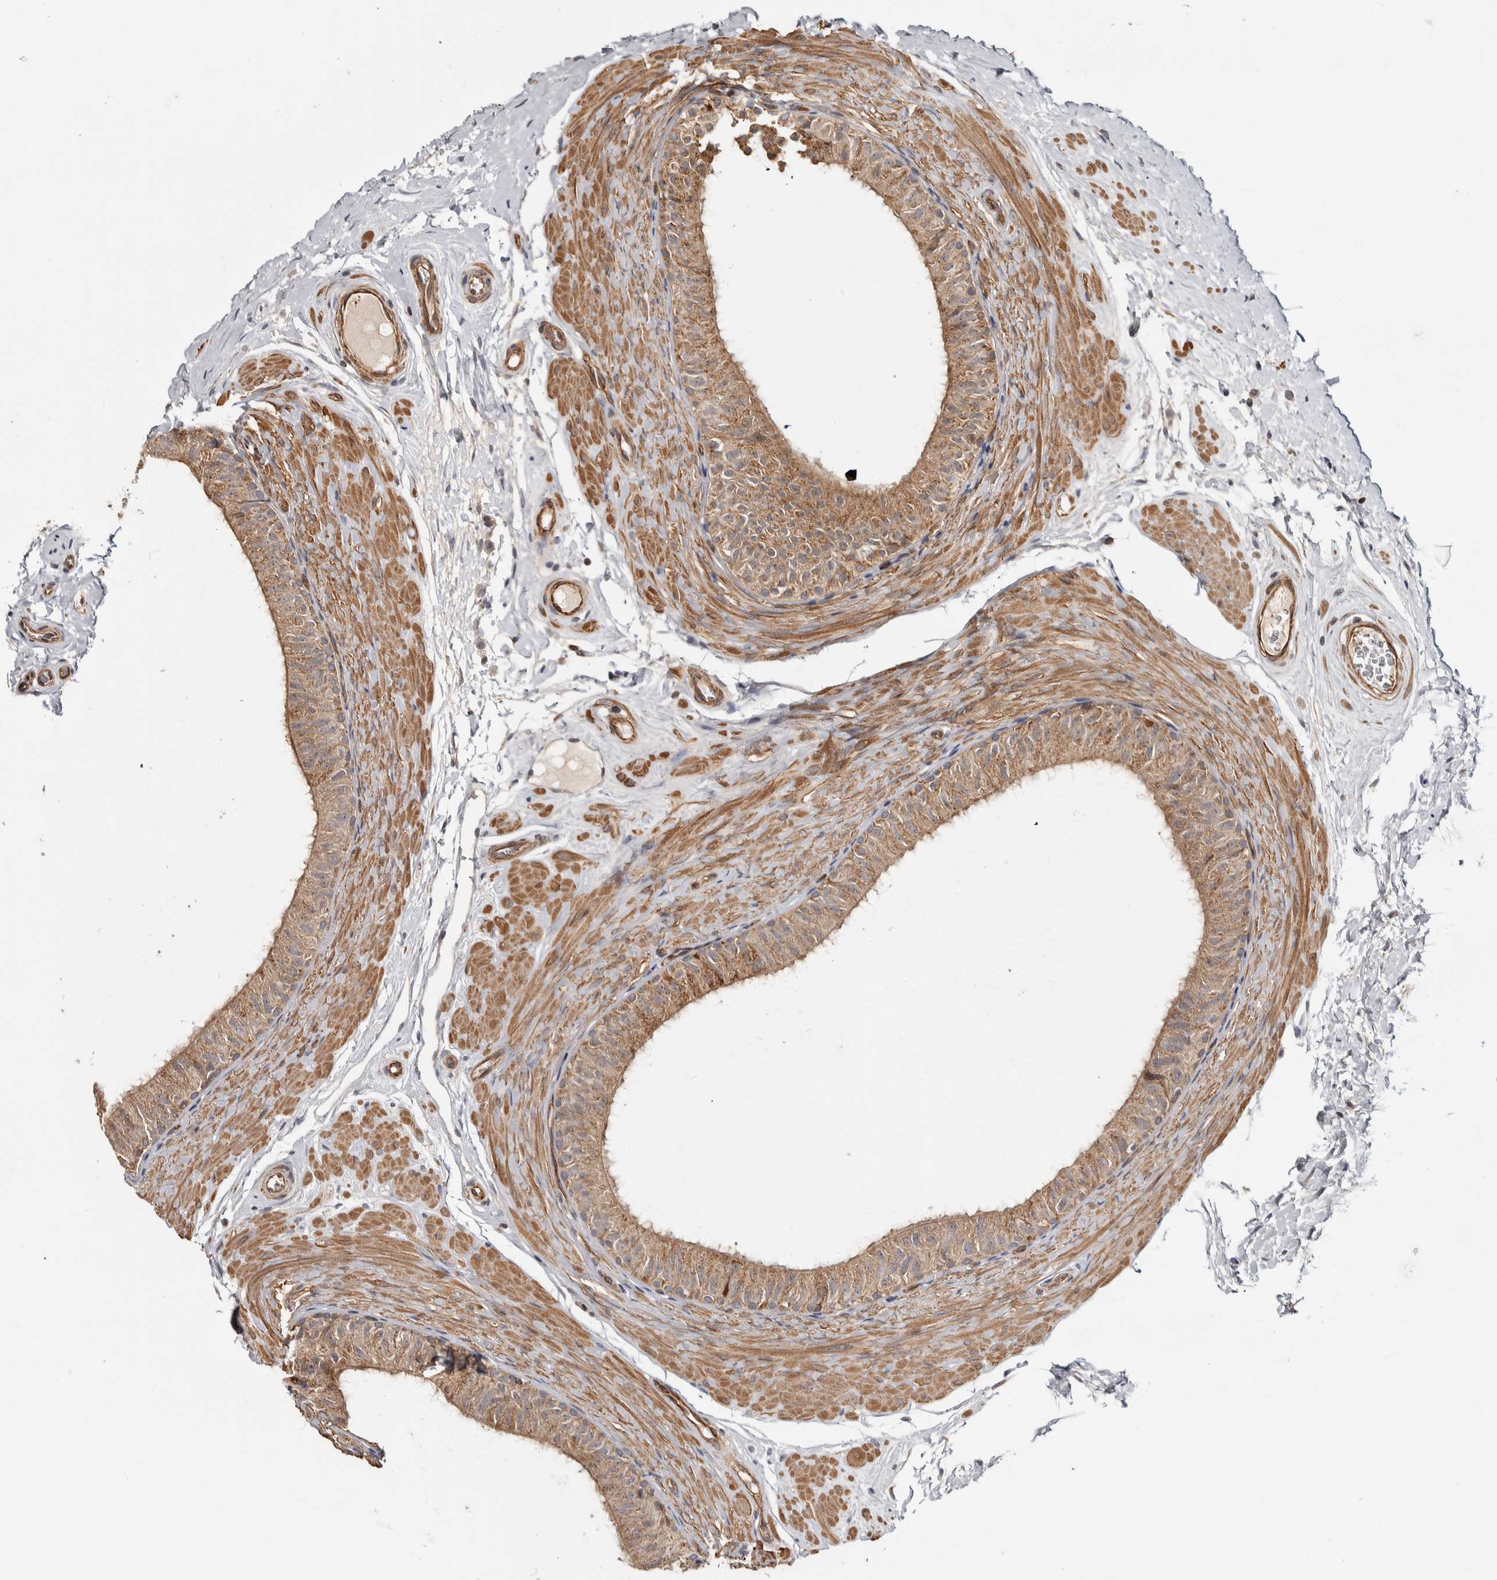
{"staining": {"intensity": "moderate", "quantity": ">75%", "location": "cytoplasmic/membranous"}, "tissue": "epididymis", "cell_type": "Glandular cells", "image_type": "normal", "snomed": [{"axis": "morphology", "description": "Normal tissue, NOS"}, {"axis": "topography", "description": "Epididymis"}], "caption": "IHC micrograph of unremarkable epididymis: epididymis stained using immunohistochemistry shows medium levels of moderate protein expression localized specifically in the cytoplasmic/membranous of glandular cells, appearing as a cytoplasmic/membranous brown color.", "gene": "CHMP4C", "patient": {"sex": "male", "age": 34}}